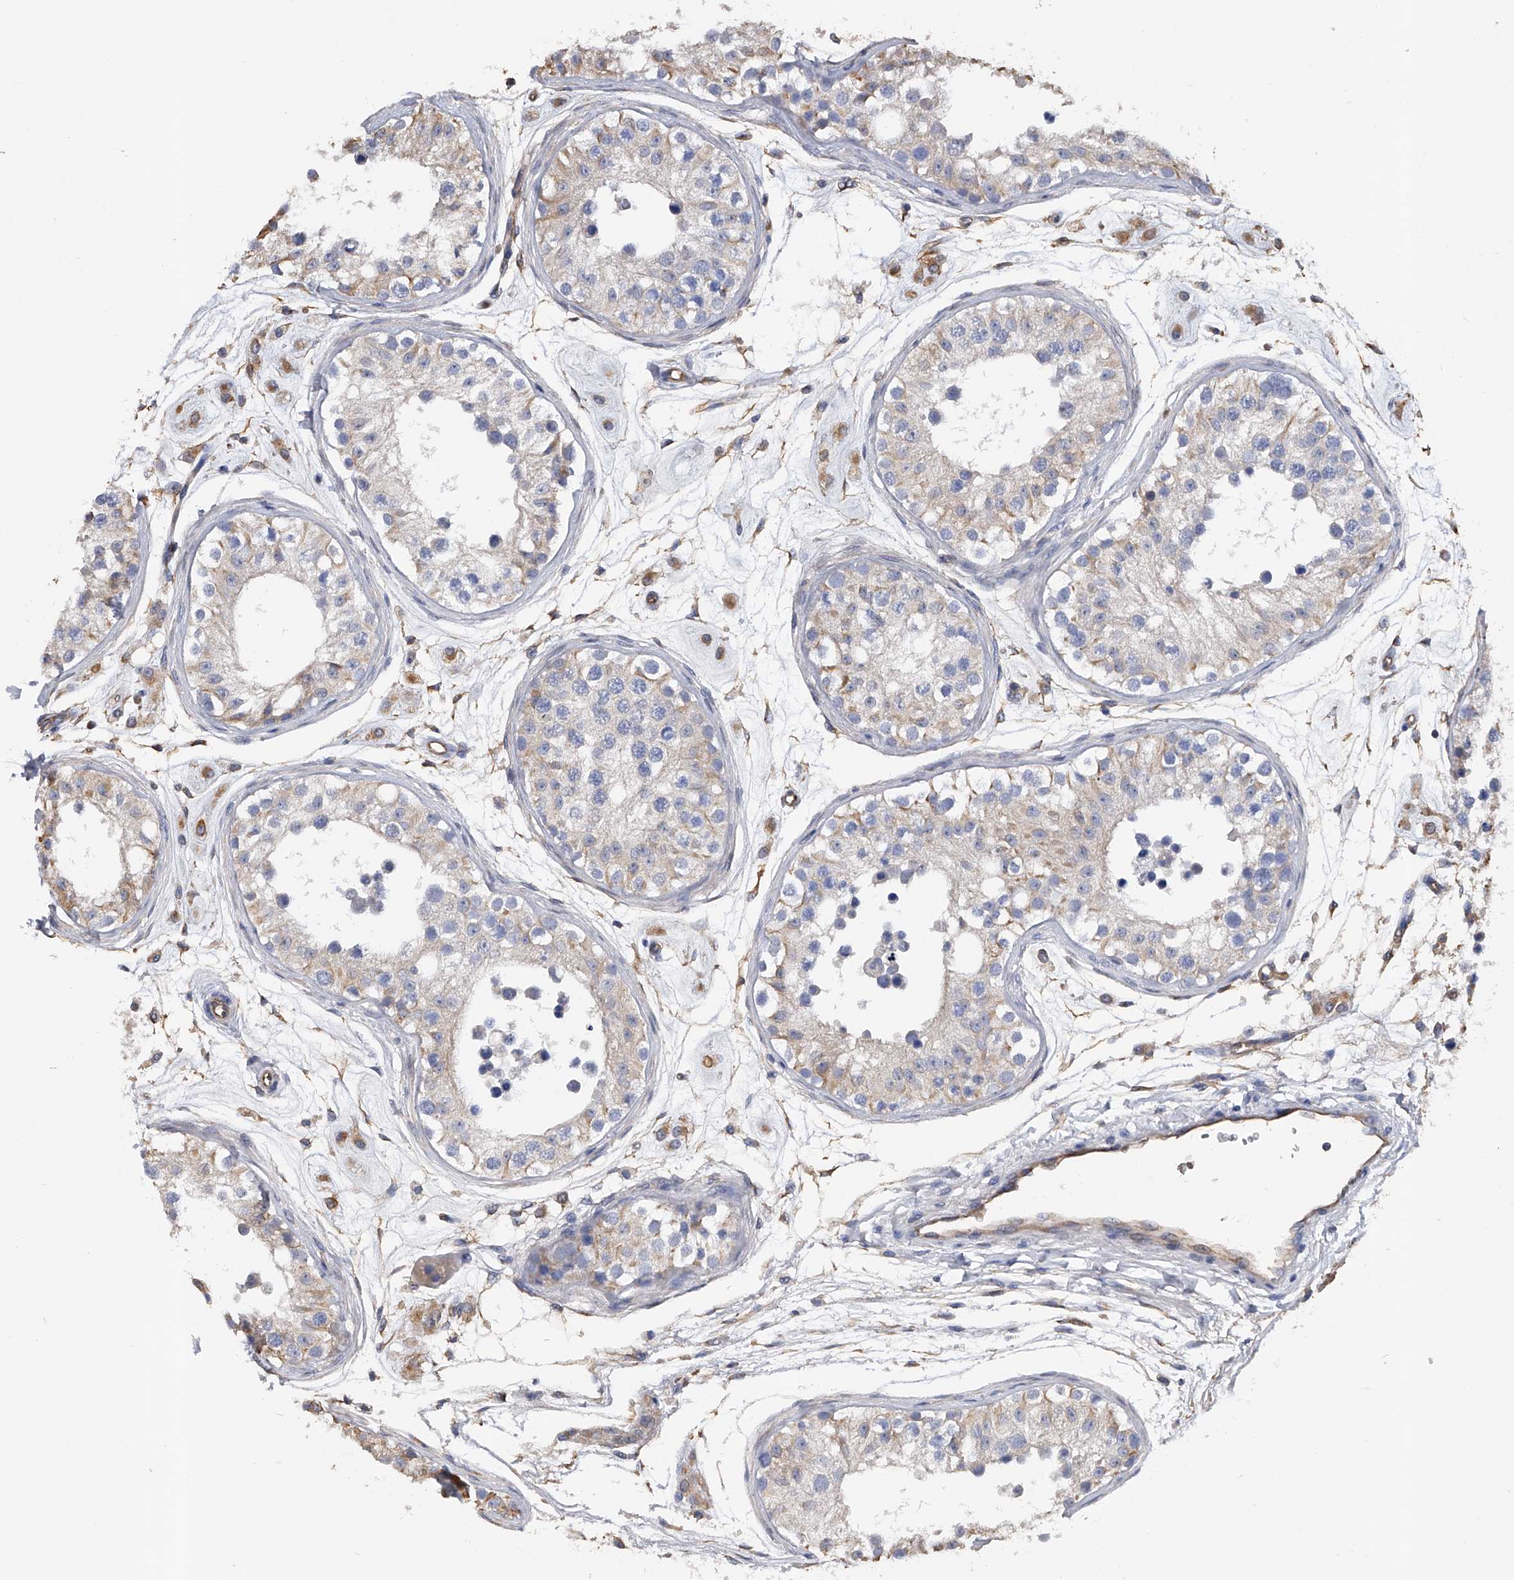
{"staining": {"intensity": "weak", "quantity": "25%-75%", "location": "cytoplasmic/membranous"}, "tissue": "testis", "cell_type": "Cells in seminiferous ducts", "image_type": "normal", "snomed": [{"axis": "morphology", "description": "Normal tissue, NOS"}, {"axis": "morphology", "description": "Adenocarcinoma, metastatic, NOS"}, {"axis": "topography", "description": "Testis"}], "caption": "IHC micrograph of unremarkable testis: human testis stained using IHC shows low levels of weak protein expression localized specifically in the cytoplasmic/membranous of cells in seminiferous ducts, appearing as a cytoplasmic/membranous brown color.", "gene": "RWDD2A", "patient": {"sex": "male", "age": 26}}